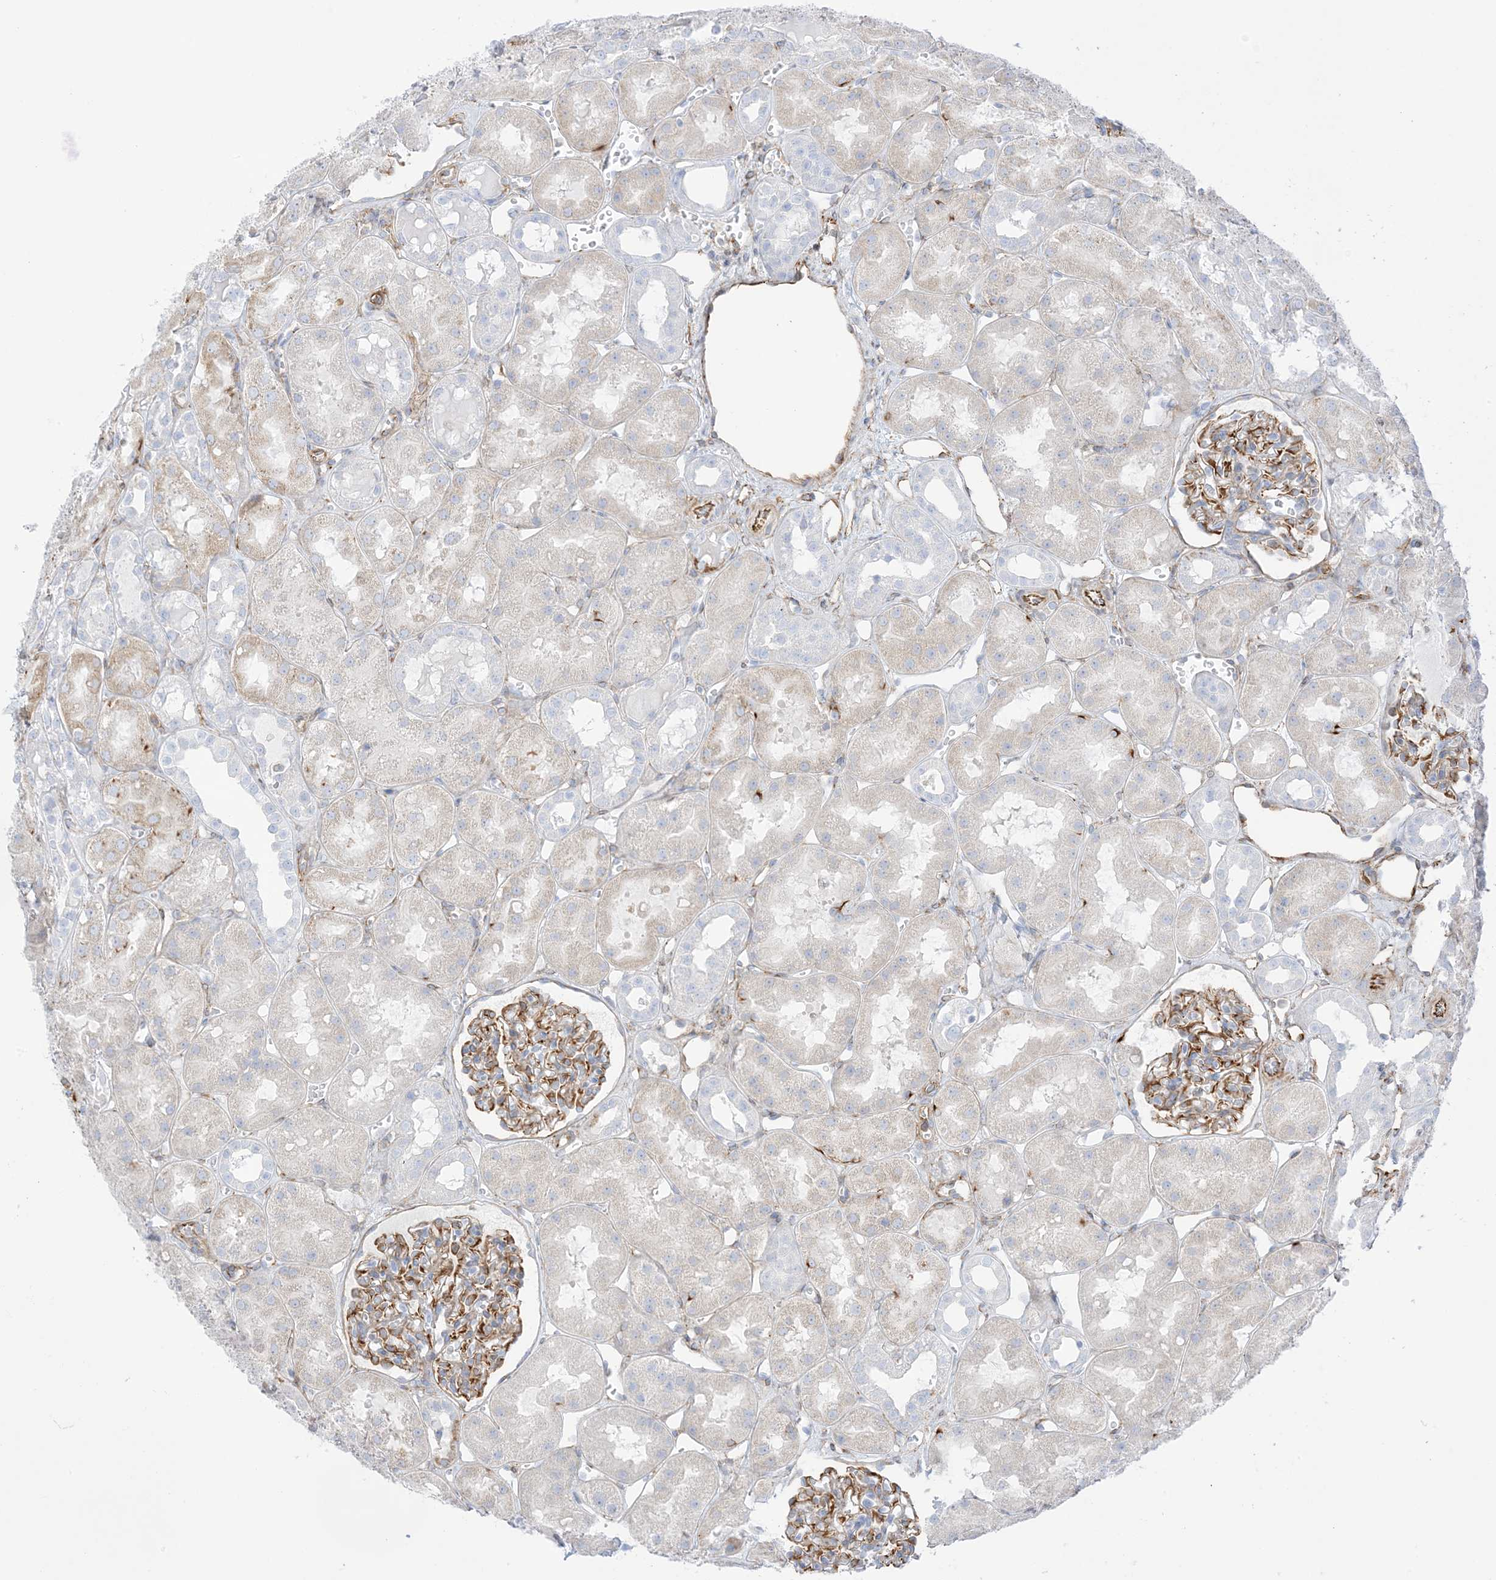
{"staining": {"intensity": "moderate", "quantity": "25%-75%", "location": "cytoplasmic/membranous"}, "tissue": "kidney", "cell_type": "Cells in glomeruli", "image_type": "normal", "snomed": [{"axis": "morphology", "description": "Normal tissue, NOS"}, {"axis": "topography", "description": "Kidney"}], "caption": "Immunohistochemical staining of benign kidney displays 25%-75% levels of moderate cytoplasmic/membranous protein positivity in about 25%-75% of cells in glomeruli. Immunohistochemistry (ihc) stains the protein in brown and the nuclei are stained blue.", "gene": "PID1", "patient": {"sex": "male", "age": 16}}